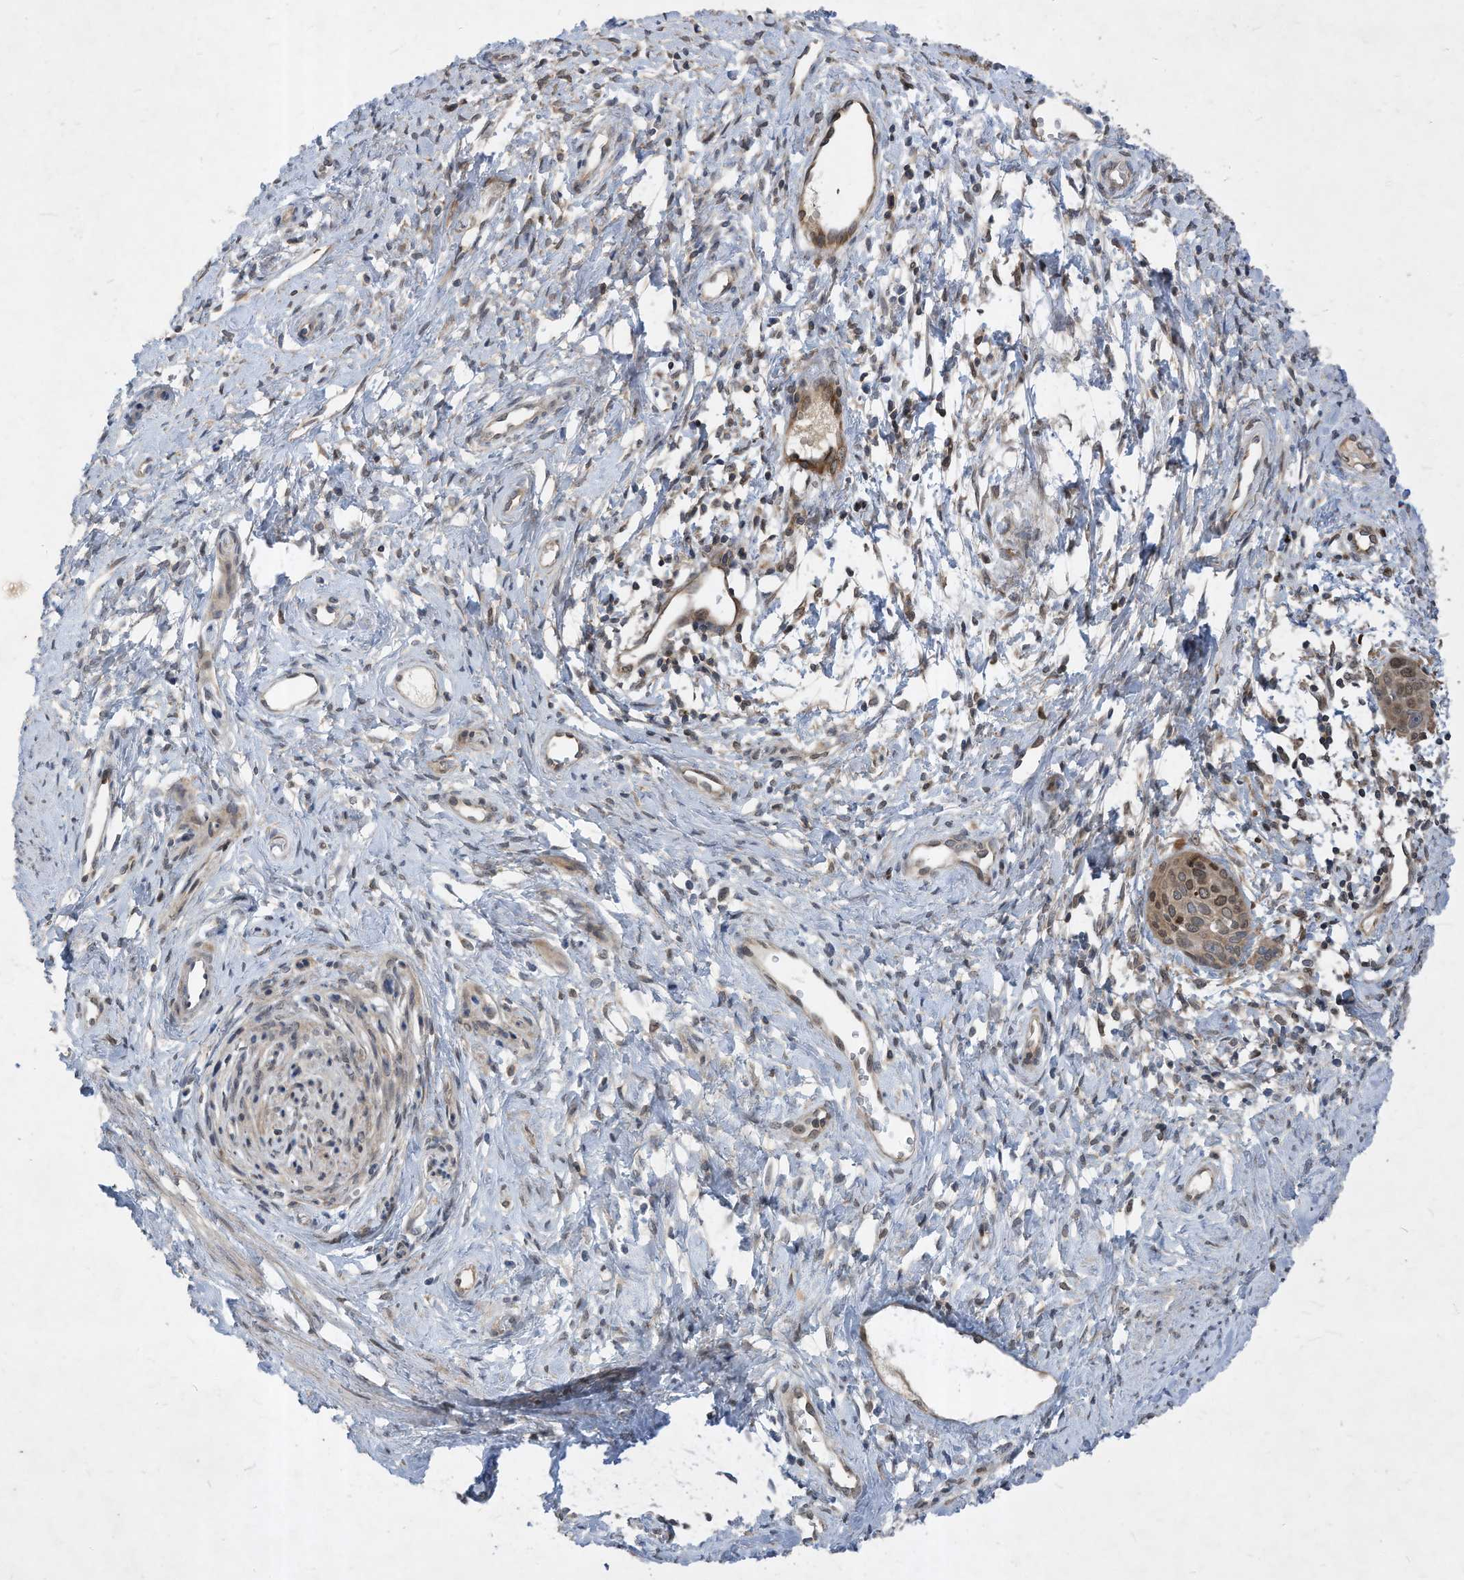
{"staining": {"intensity": "moderate", "quantity": "25%-75%", "location": "nuclear"}, "tissue": "cervical cancer", "cell_type": "Tumor cells", "image_type": "cancer", "snomed": [{"axis": "morphology", "description": "Squamous cell carcinoma, NOS"}, {"axis": "topography", "description": "Cervix"}], "caption": "Immunohistochemistry (IHC) histopathology image of neoplastic tissue: cervical cancer (squamous cell carcinoma) stained using IHC shows medium levels of moderate protein expression localized specifically in the nuclear of tumor cells, appearing as a nuclear brown color.", "gene": "KPNB1", "patient": {"sex": "female", "age": 37}}